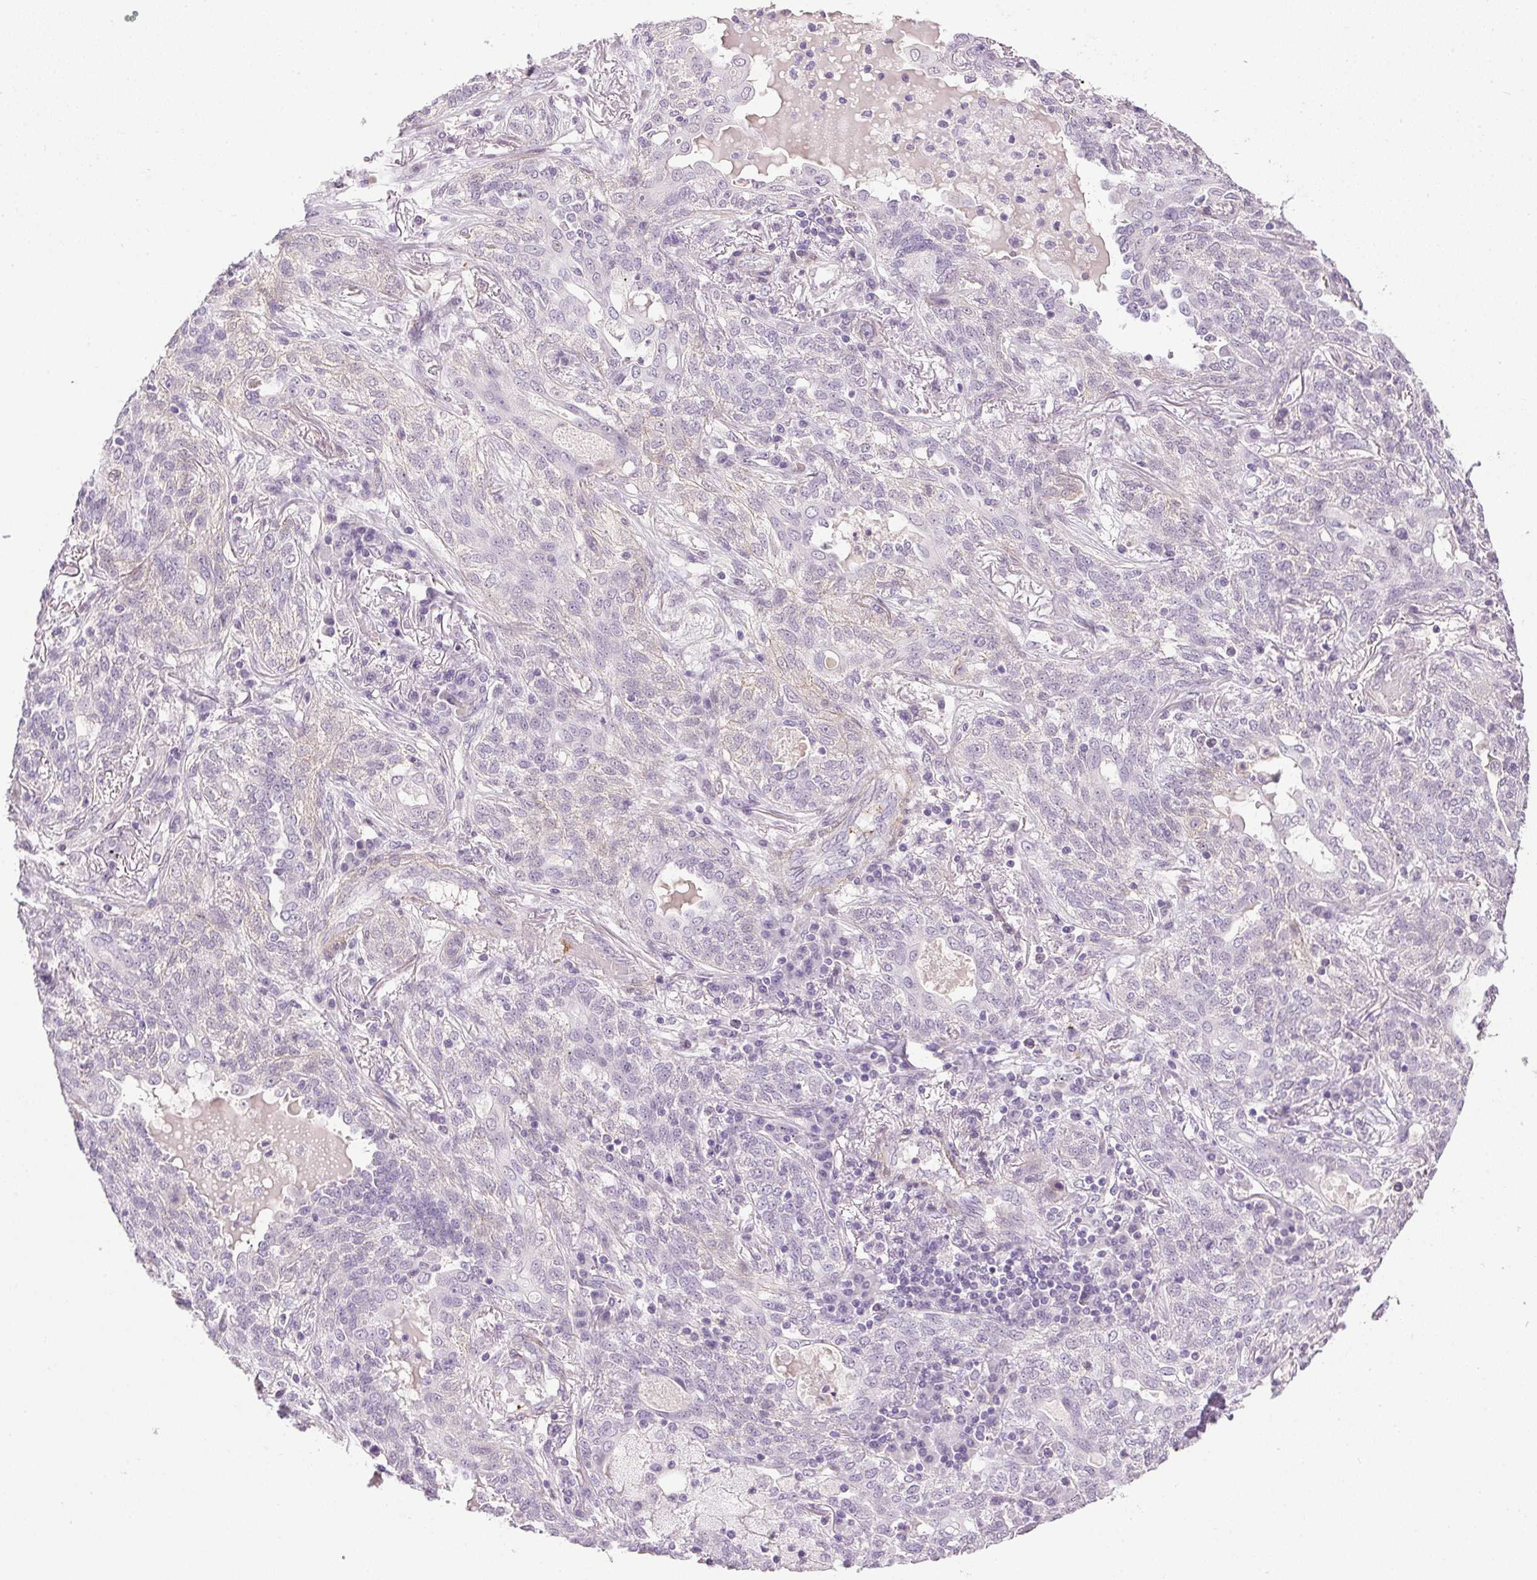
{"staining": {"intensity": "negative", "quantity": "none", "location": "none"}, "tissue": "lung cancer", "cell_type": "Tumor cells", "image_type": "cancer", "snomed": [{"axis": "morphology", "description": "Squamous cell carcinoma, NOS"}, {"axis": "topography", "description": "Lung"}], "caption": "Immunohistochemistry of human lung cancer (squamous cell carcinoma) displays no staining in tumor cells. Nuclei are stained in blue.", "gene": "PRL", "patient": {"sex": "female", "age": 70}}